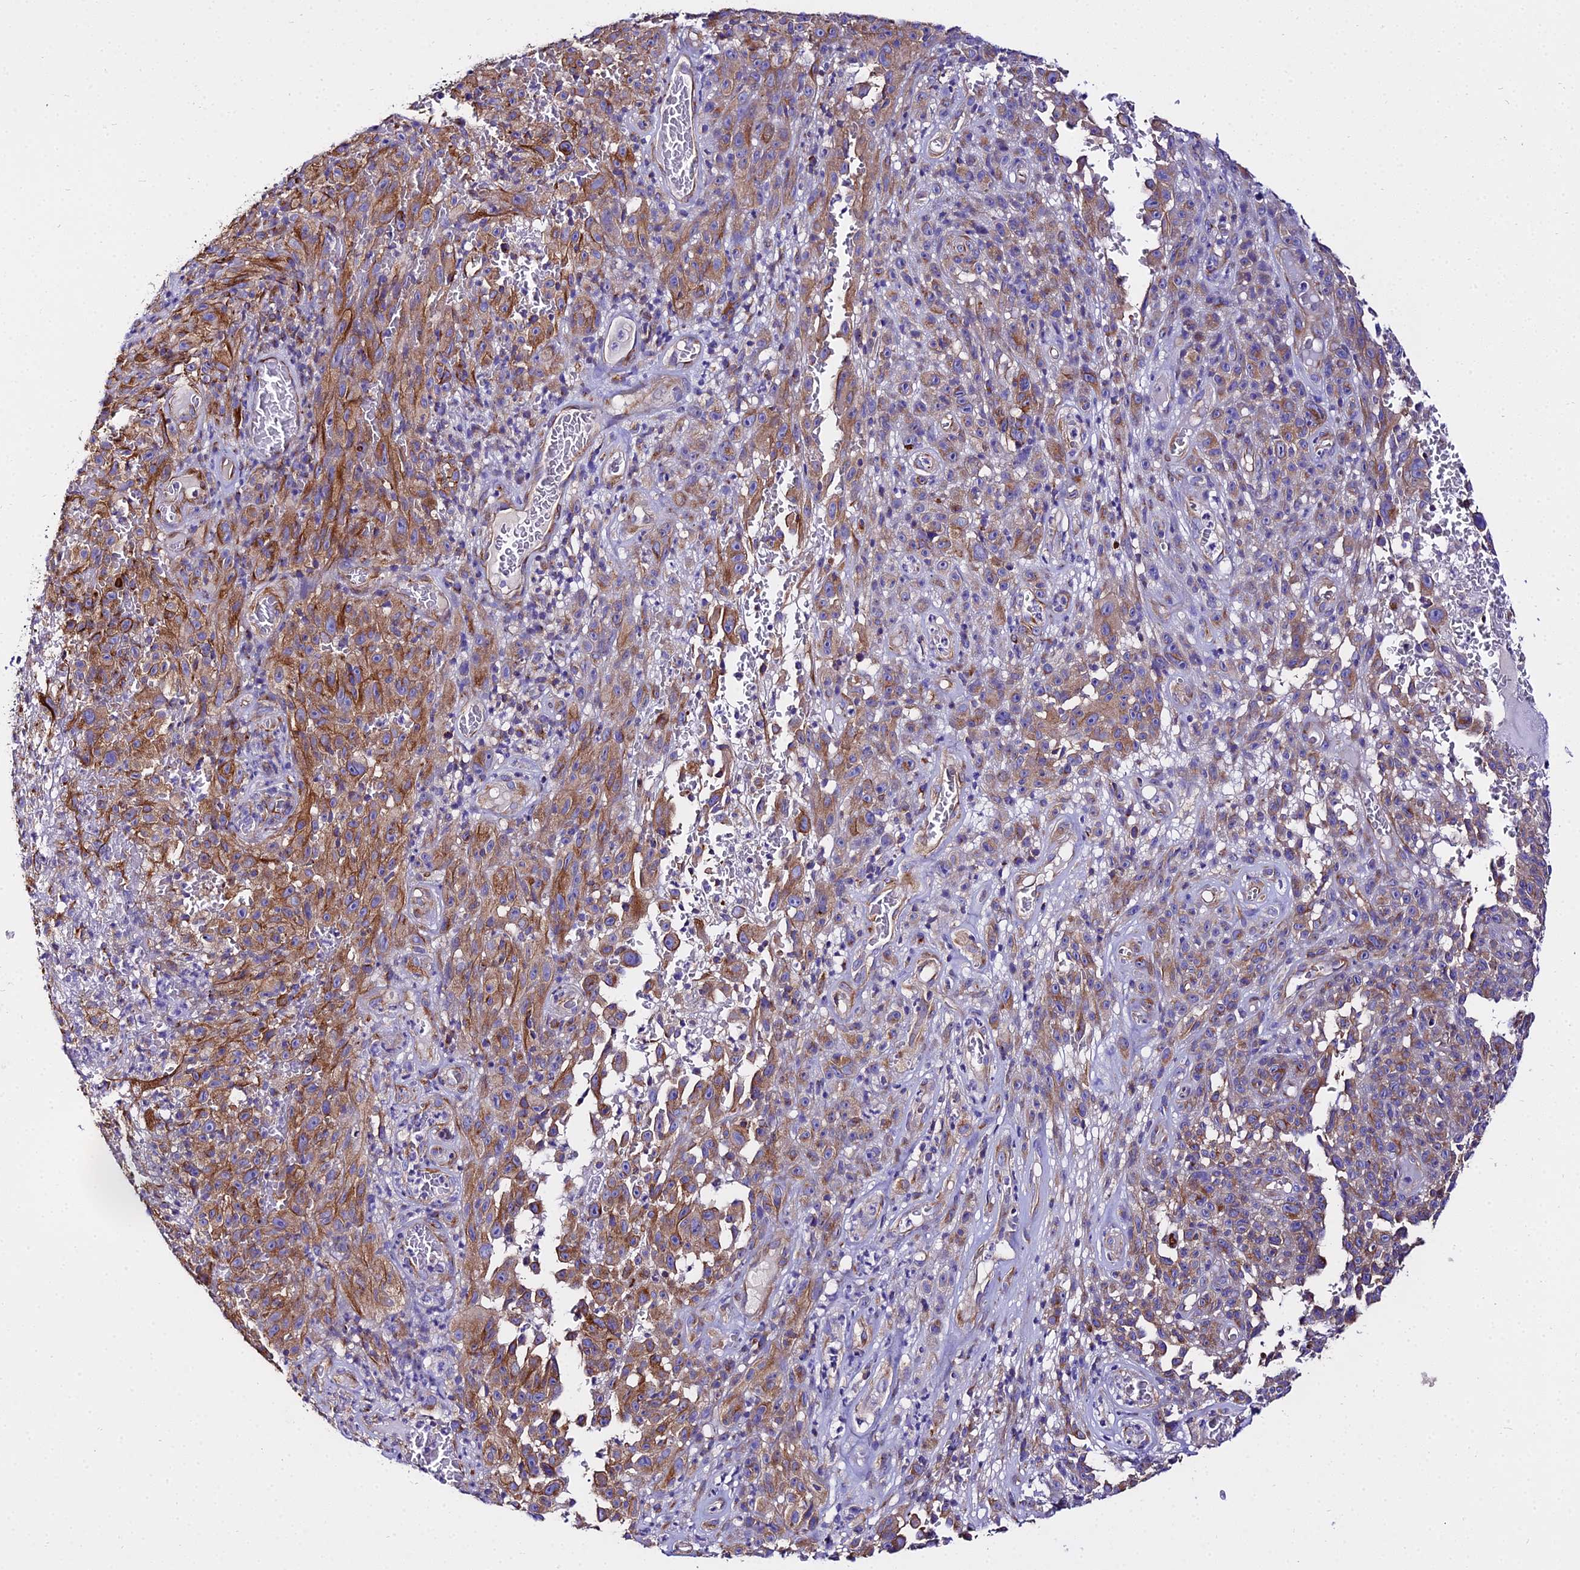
{"staining": {"intensity": "moderate", "quantity": ">75%", "location": "cytoplasmic/membranous"}, "tissue": "melanoma", "cell_type": "Tumor cells", "image_type": "cancer", "snomed": [{"axis": "morphology", "description": "Malignant melanoma, NOS"}, {"axis": "topography", "description": "Skin"}], "caption": "Malignant melanoma stained with DAB immunohistochemistry displays medium levels of moderate cytoplasmic/membranous staining in approximately >75% of tumor cells.", "gene": "TUBA3D", "patient": {"sex": "female", "age": 82}}